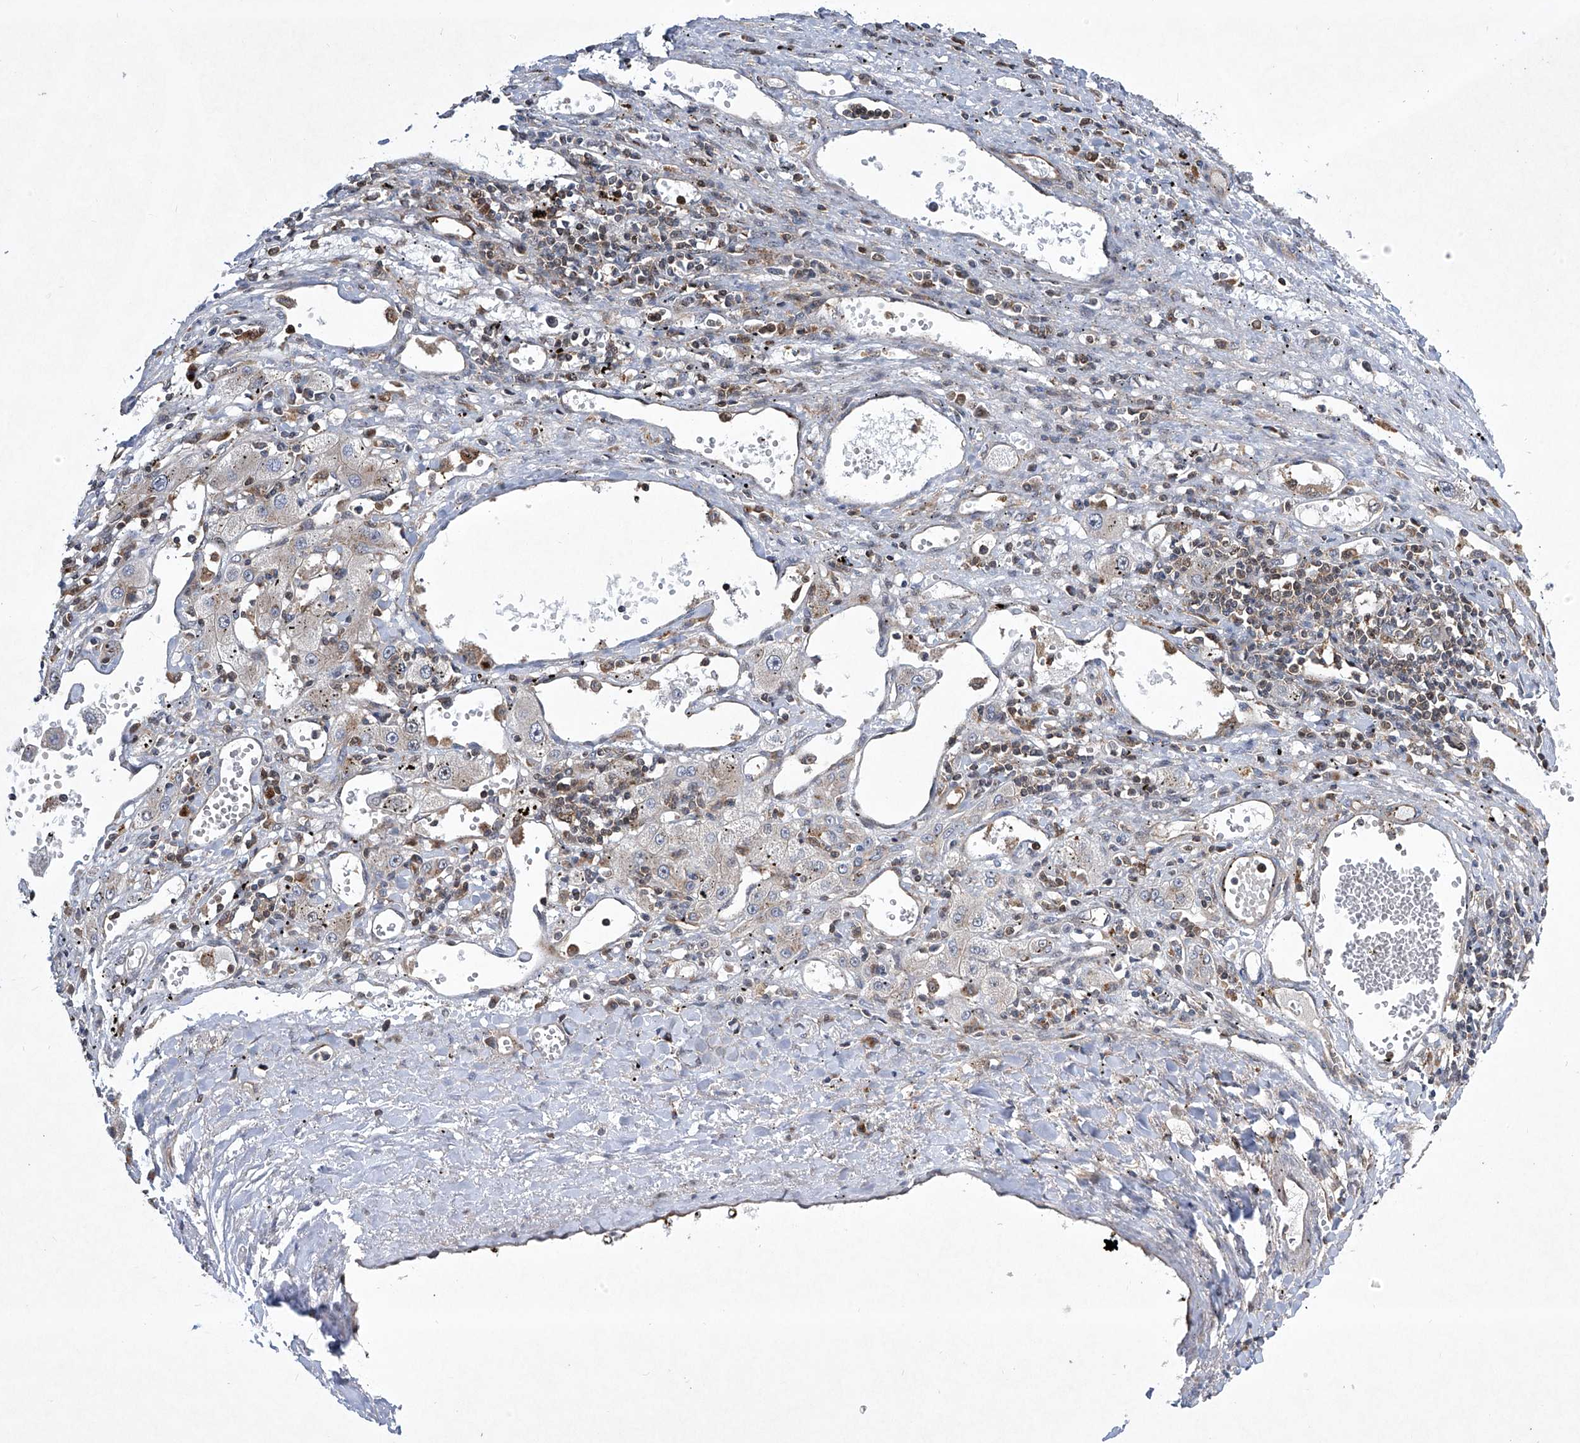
{"staining": {"intensity": "negative", "quantity": "none", "location": "none"}, "tissue": "liver cancer", "cell_type": "Tumor cells", "image_type": "cancer", "snomed": [{"axis": "morphology", "description": "Carcinoma, Hepatocellular, NOS"}, {"axis": "topography", "description": "Liver"}], "caption": "IHC micrograph of neoplastic tissue: human hepatocellular carcinoma (liver) stained with DAB (3,3'-diaminobenzidine) exhibits no significant protein positivity in tumor cells.", "gene": "CISH", "patient": {"sex": "male", "age": 72}}